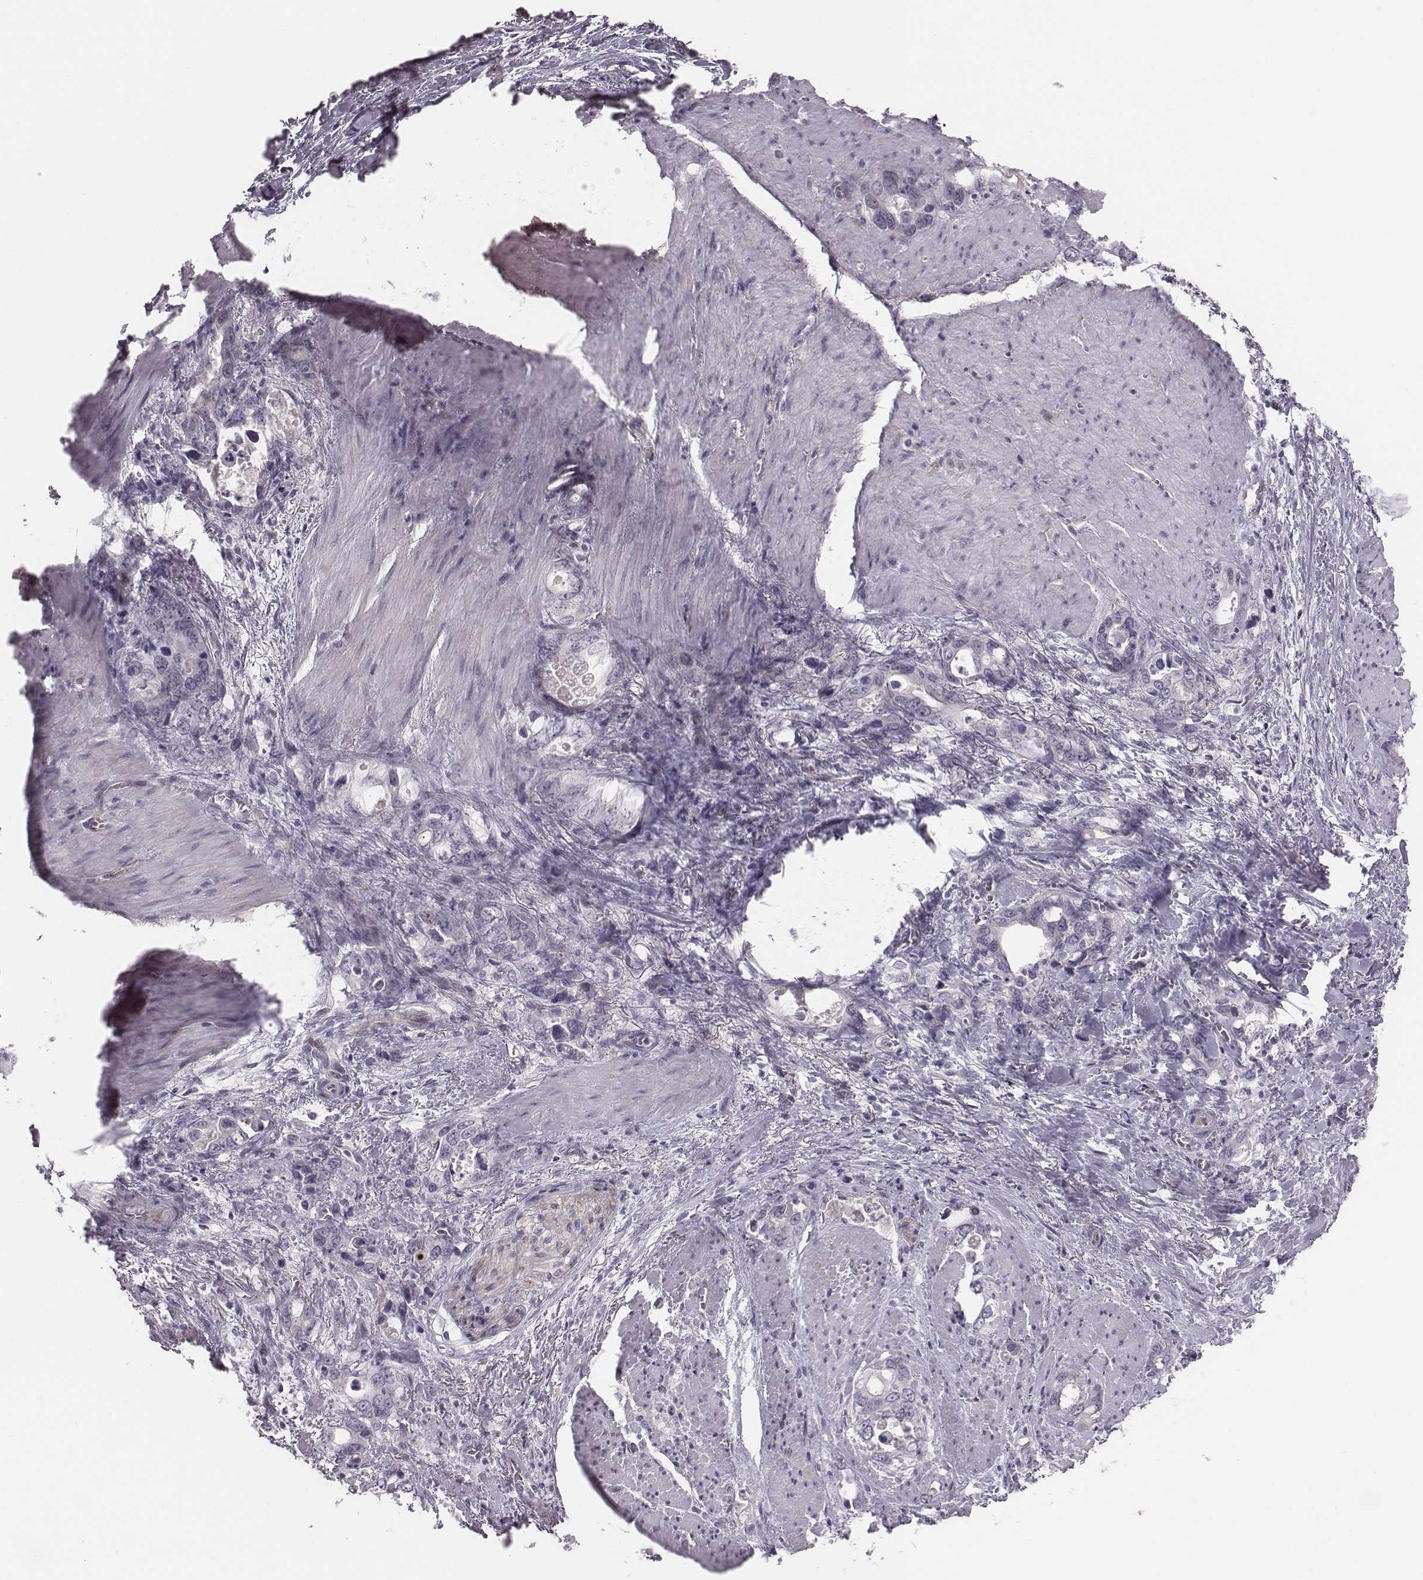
{"staining": {"intensity": "negative", "quantity": "none", "location": "none"}, "tissue": "stomach cancer", "cell_type": "Tumor cells", "image_type": "cancer", "snomed": [{"axis": "morphology", "description": "Normal tissue, NOS"}, {"axis": "morphology", "description": "Adenocarcinoma, NOS"}, {"axis": "topography", "description": "Esophagus"}, {"axis": "topography", "description": "Stomach, upper"}], "caption": "This is an immunohistochemistry (IHC) histopathology image of adenocarcinoma (stomach). There is no expression in tumor cells.", "gene": "CACNG4", "patient": {"sex": "male", "age": 74}}